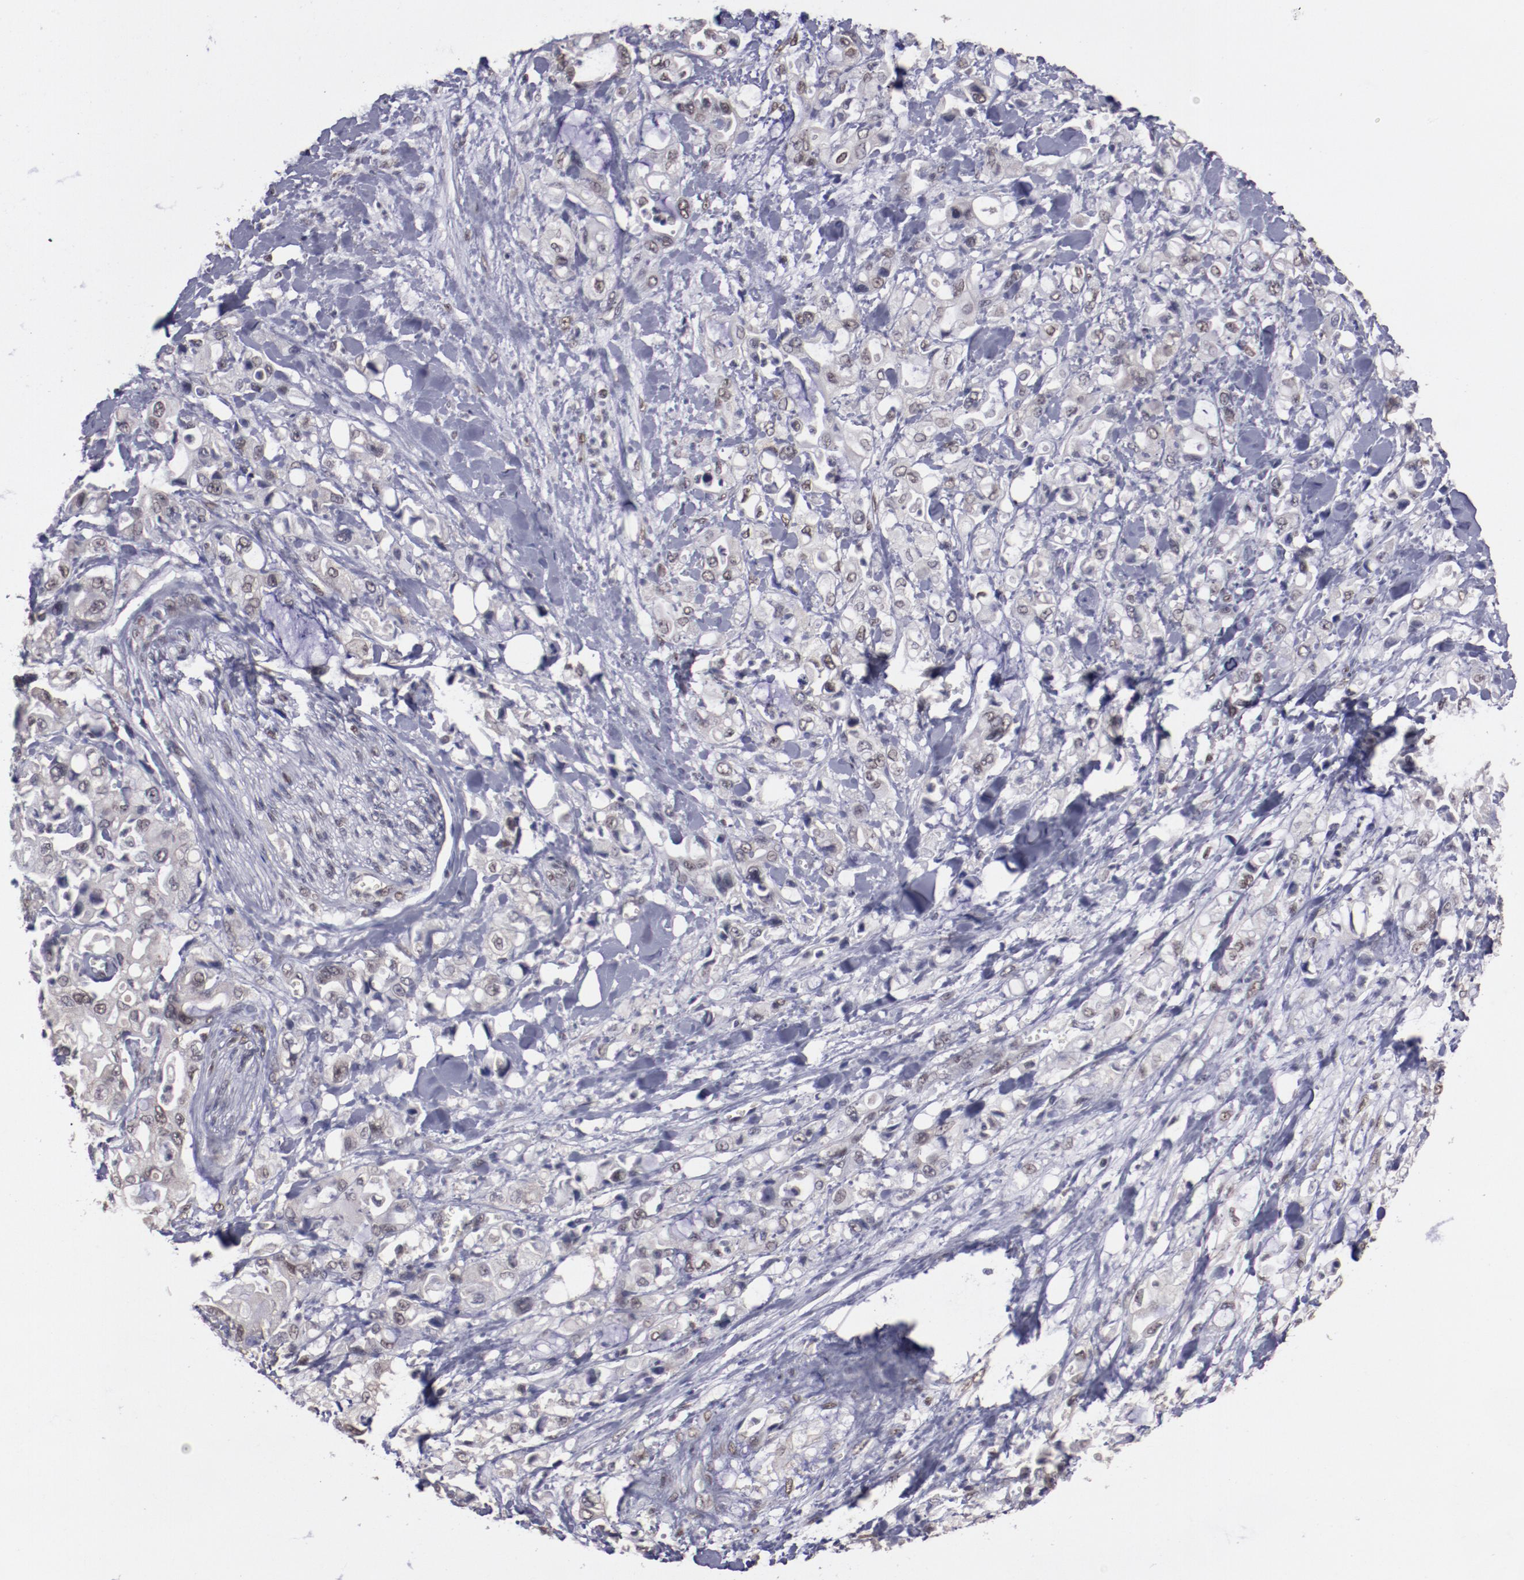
{"staining": {"intensity": "weak", "quantity": "<25%", "location": "nuclear"}, "tissue": "pancreatic cancer", "cell_type": "Tumor cells", "image_type": "cancer", "snomed": [{"axis": "morphology", "description": "Adenocarcinoma, NOS"}, {"axis": "topography", "description": "Pancreas"}], "caption": "DAB immunohistochemical staining of pancreatic cancer displays no significant staining in tumor cells. (Brightfield microscopy of DAB (3,3'-diaminobenzidine) immunohistochemistry at high magnification).", "gene": "ARNT", "patient": {"sex": "male", "age": 70}}